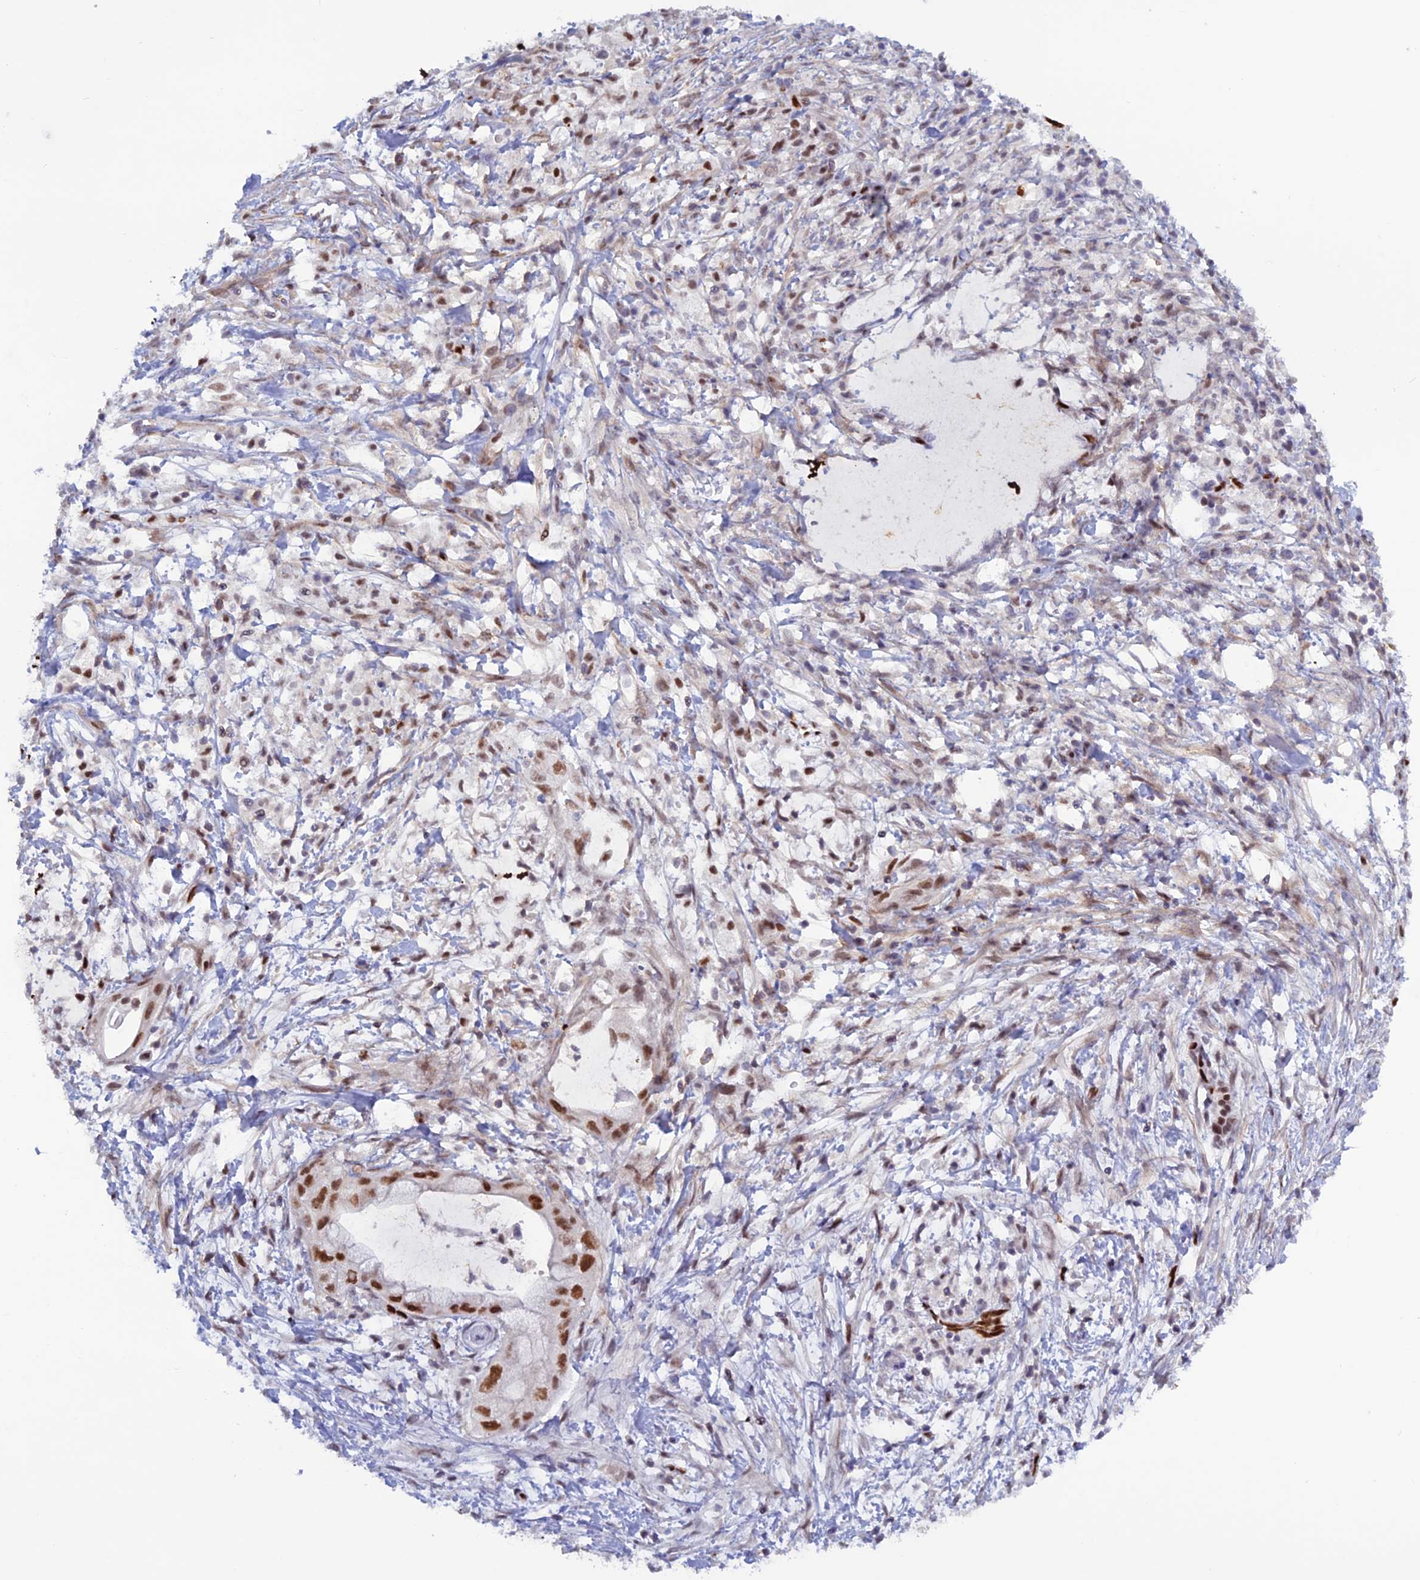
{"staining": {"intensity": "moderate", "quantity": ">75%", "location": "nuclear"}, "tissue": "pancreatic cancer", "cell_type": "Tumor cells", "image_type": "cancer", "snomed": [{"axis": "morphology", "description": "Adenocarcinoma, NOS"}, {"axis": "topography", "description": "Pancreas"}], "caption": "Tumor cells demonstrate moderate nuclear expression in about >75% of cells in pancreatic cancer (adenocarcinoma). The staining is performed using DAB (3,3'-diaminobenzidine) brown chromogen to label protein expression. The nuclei are counter-stained blue using hematoxylin.", "gene": "NOL4L", "patient": {"sex": "male", "age": 48}}